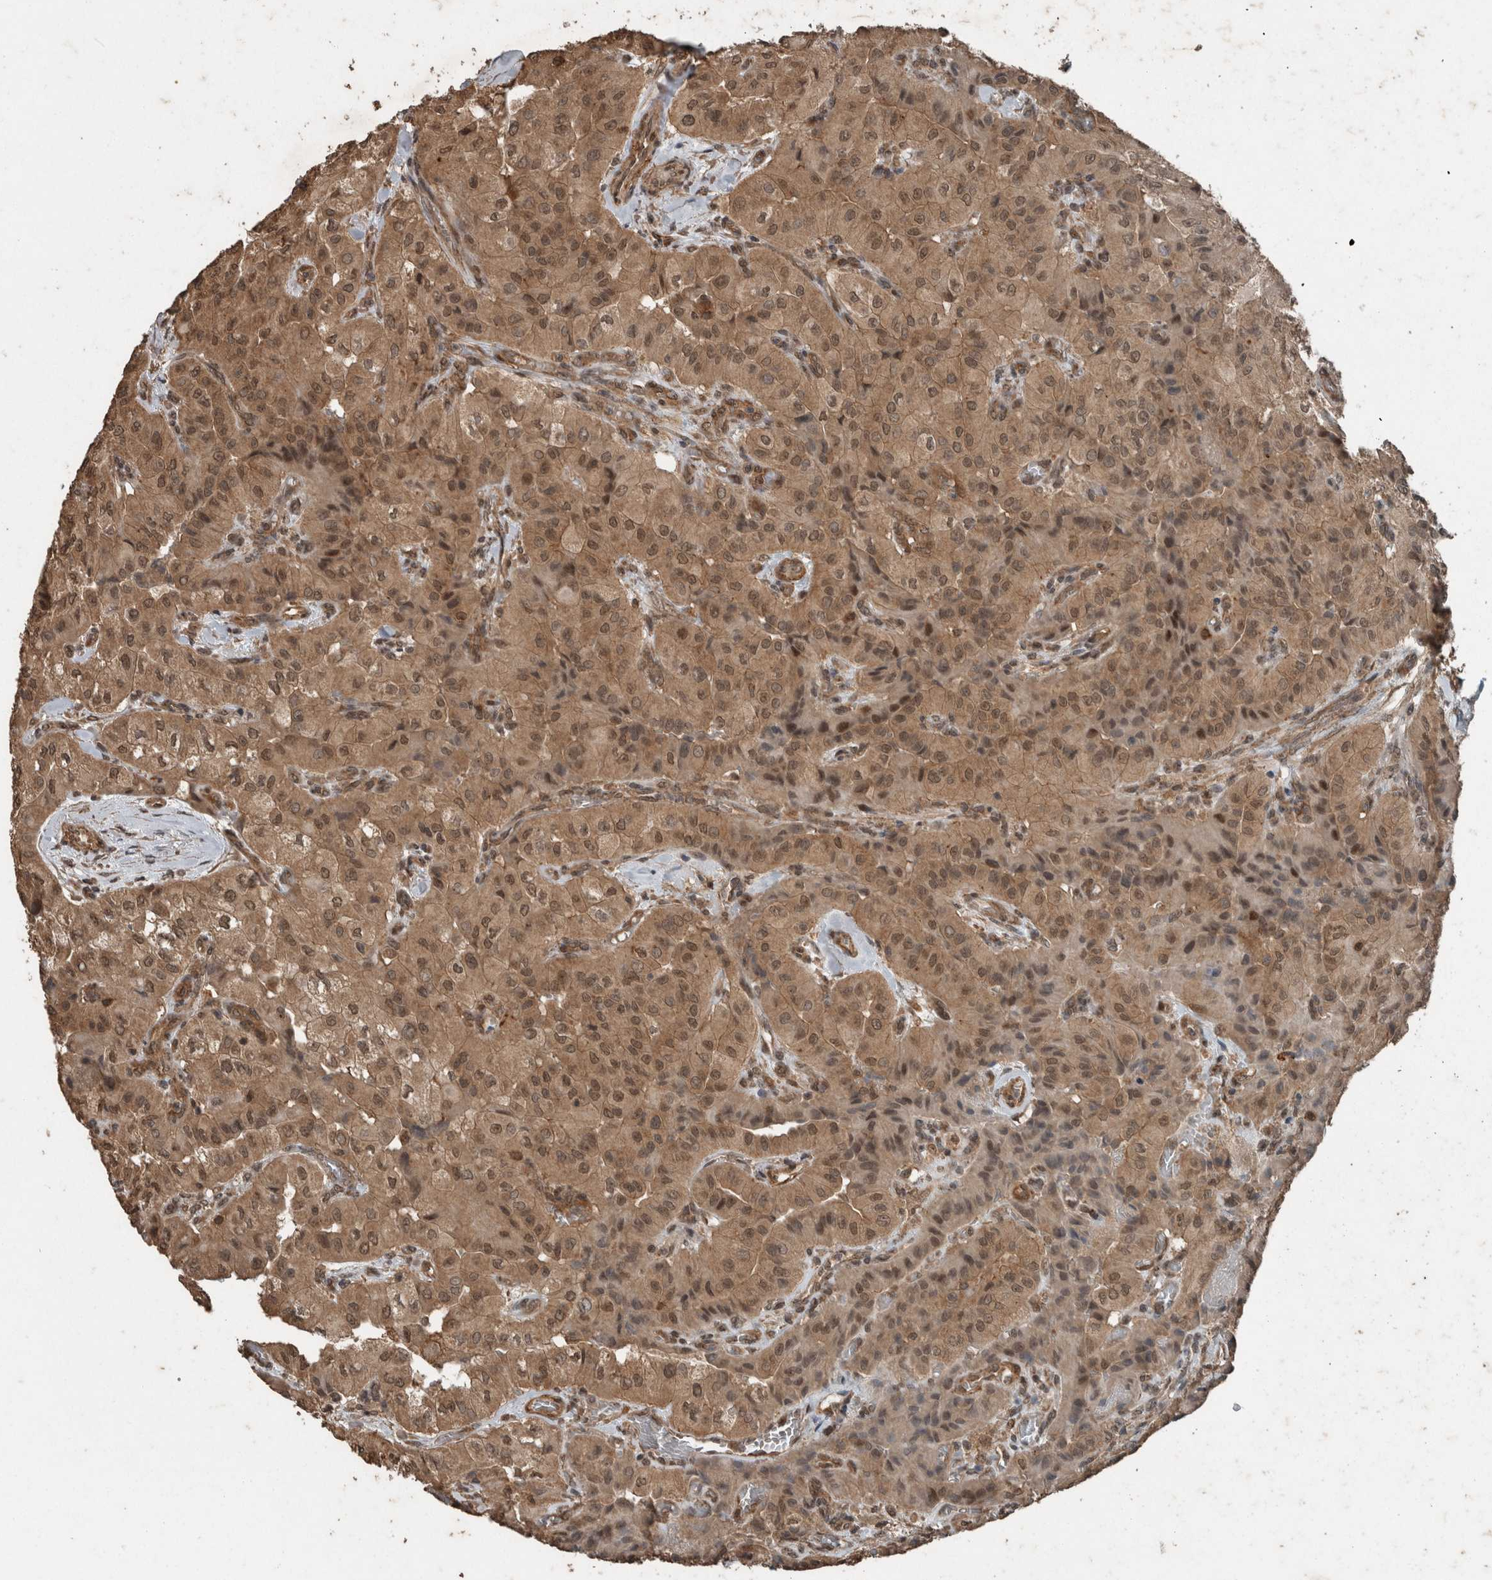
{"staining": {"intensity": "moderate", "quantity": ">75%", "location": "cytoplasmic/membranous,nuclear"}, "tissue": "thyroid cancer", "cell_type": "Tumor cells", "image_type": "cancer", "snomed": [{"axis": "morphology", "description": "Papillary adenocarcinoma, NOS"}, {"axis": "topography", "description": "Thyroid gland"}], "caption": "Immunohistochemistry histopathology image of neoplastic tissue: human thyroid cancer stained using immunohistochemistry (IHC) displays medium levels of moderate protein expression localized specifically in the cytoplasmic/membranous and nuclear of tumor cells, appearing as a cytoplasmic/membranous and nuclear brown color.", "gene": "MYO1E", "patient": {"sex": "female", "age": 59}}